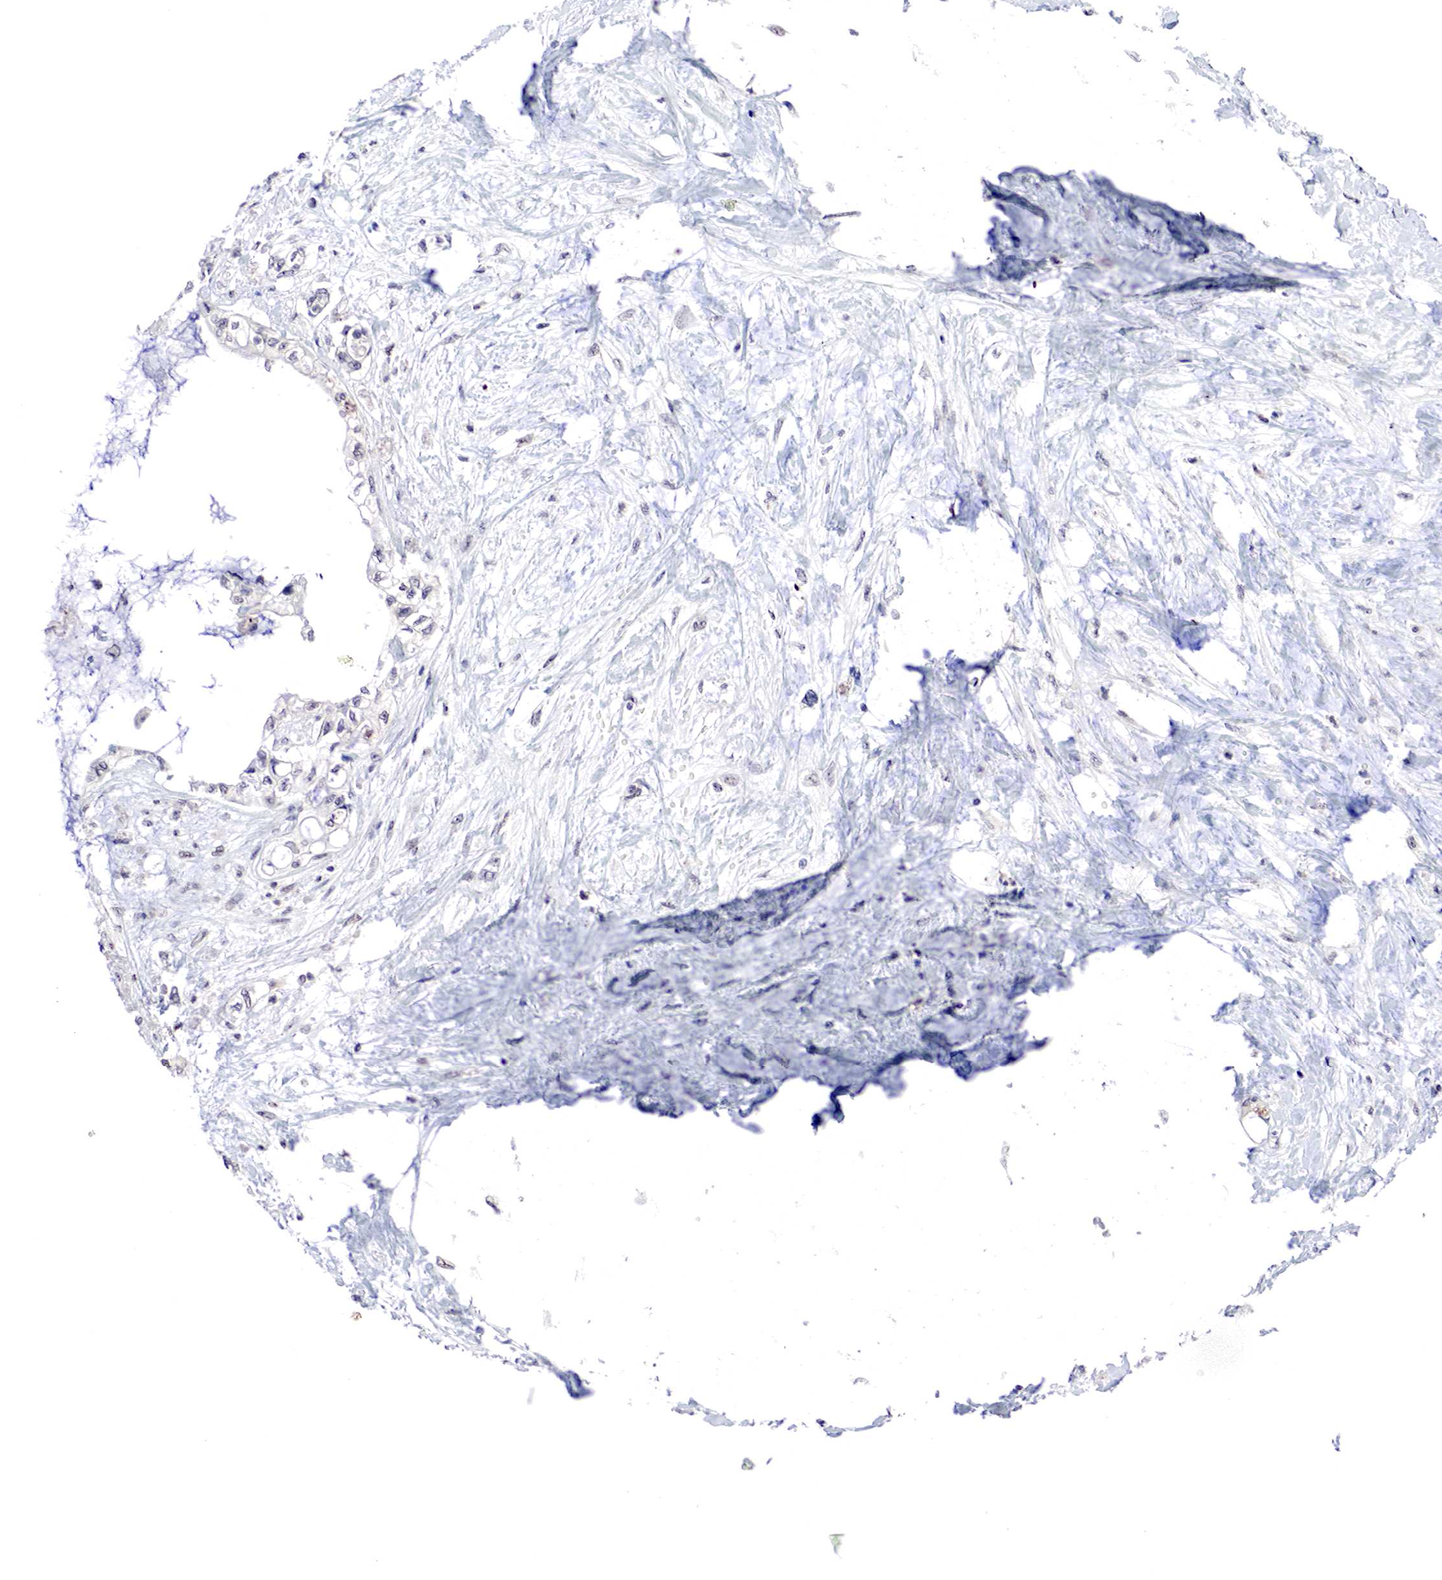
{"staining": {"intensity": "weak", "quantity": "<25%", "location": "cytoplasmic/membranous"}, "tissue": "pancreatic cancer", "cell_type": "Tumor cells", "image_type": "cancer", "snomed": [{"axis": "morphology", "description": "Adenocarcinoma, NOS"}, {"axis": "topography", "description": "Pancreas"}], "caption": "A high-resolution micrograph shows immunohistochemistry (IHC) staining of pancreatic cancer, which reveals no significant staining in tumor cells.", "gene": "DACH2", "patient": {"sex": "female", "age": 70}}